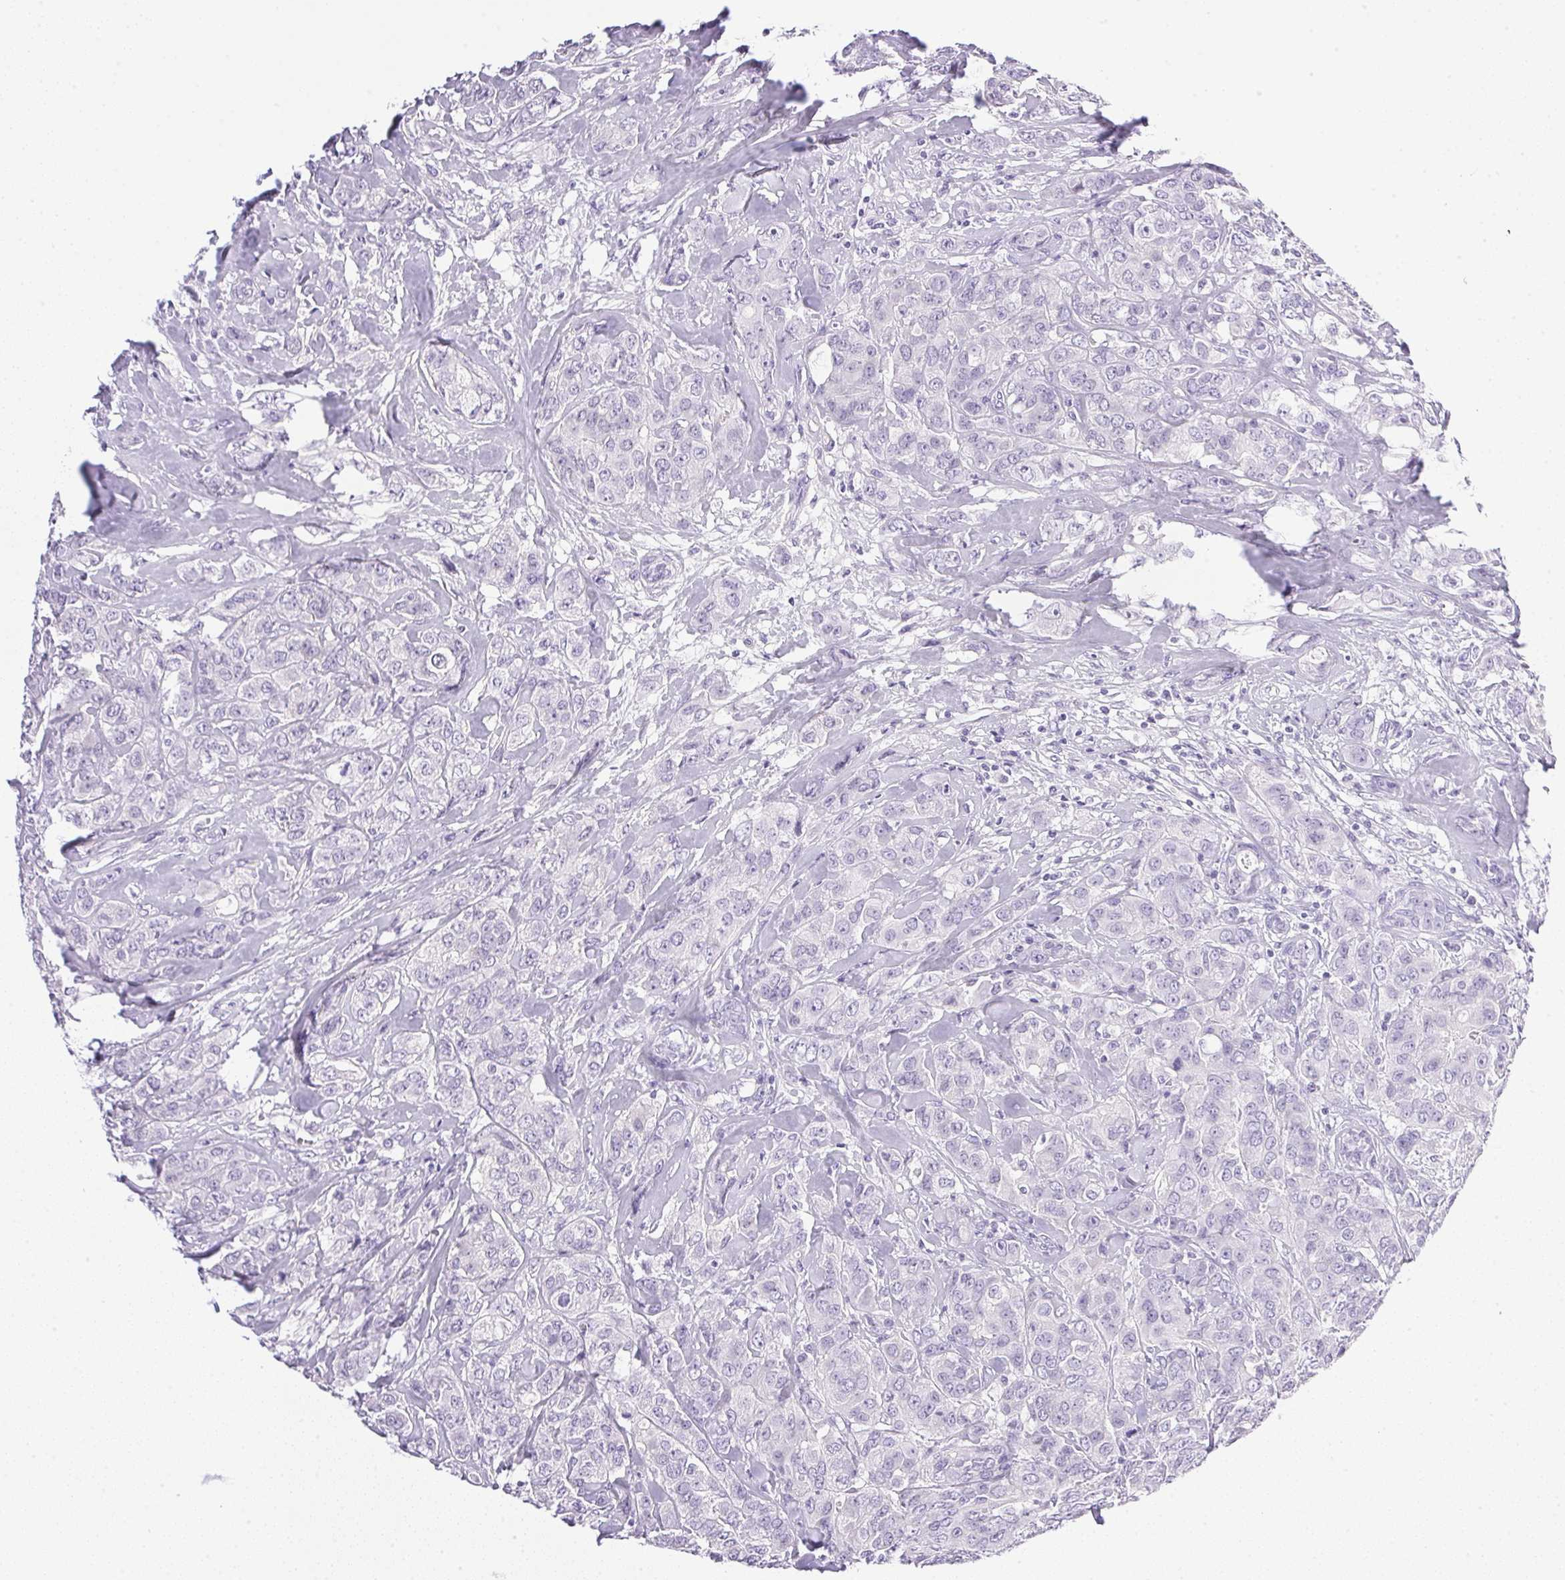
{"staining": {"intensity": "negative", "quantity": "none", "location": "none"}, "tissue": "breast cancer", "cell_type": "Tumor cells", "image_type": "cancer", "snomed": [{"axis": "morphology", "description": "Normal tissue, NOS"}, {"axis": "morphology", "description": "Duct carcinoma"}, {"axis": "topography", "description": "Breast"}], "caption": "A histopathology image of human infiltrating ductal carcinoma (breast) is negative for staining in tumor cells. Nuclei are stained in blue.", "gene": "ATP6V0A4", "patient": {"sex": "female", "age": 43}}